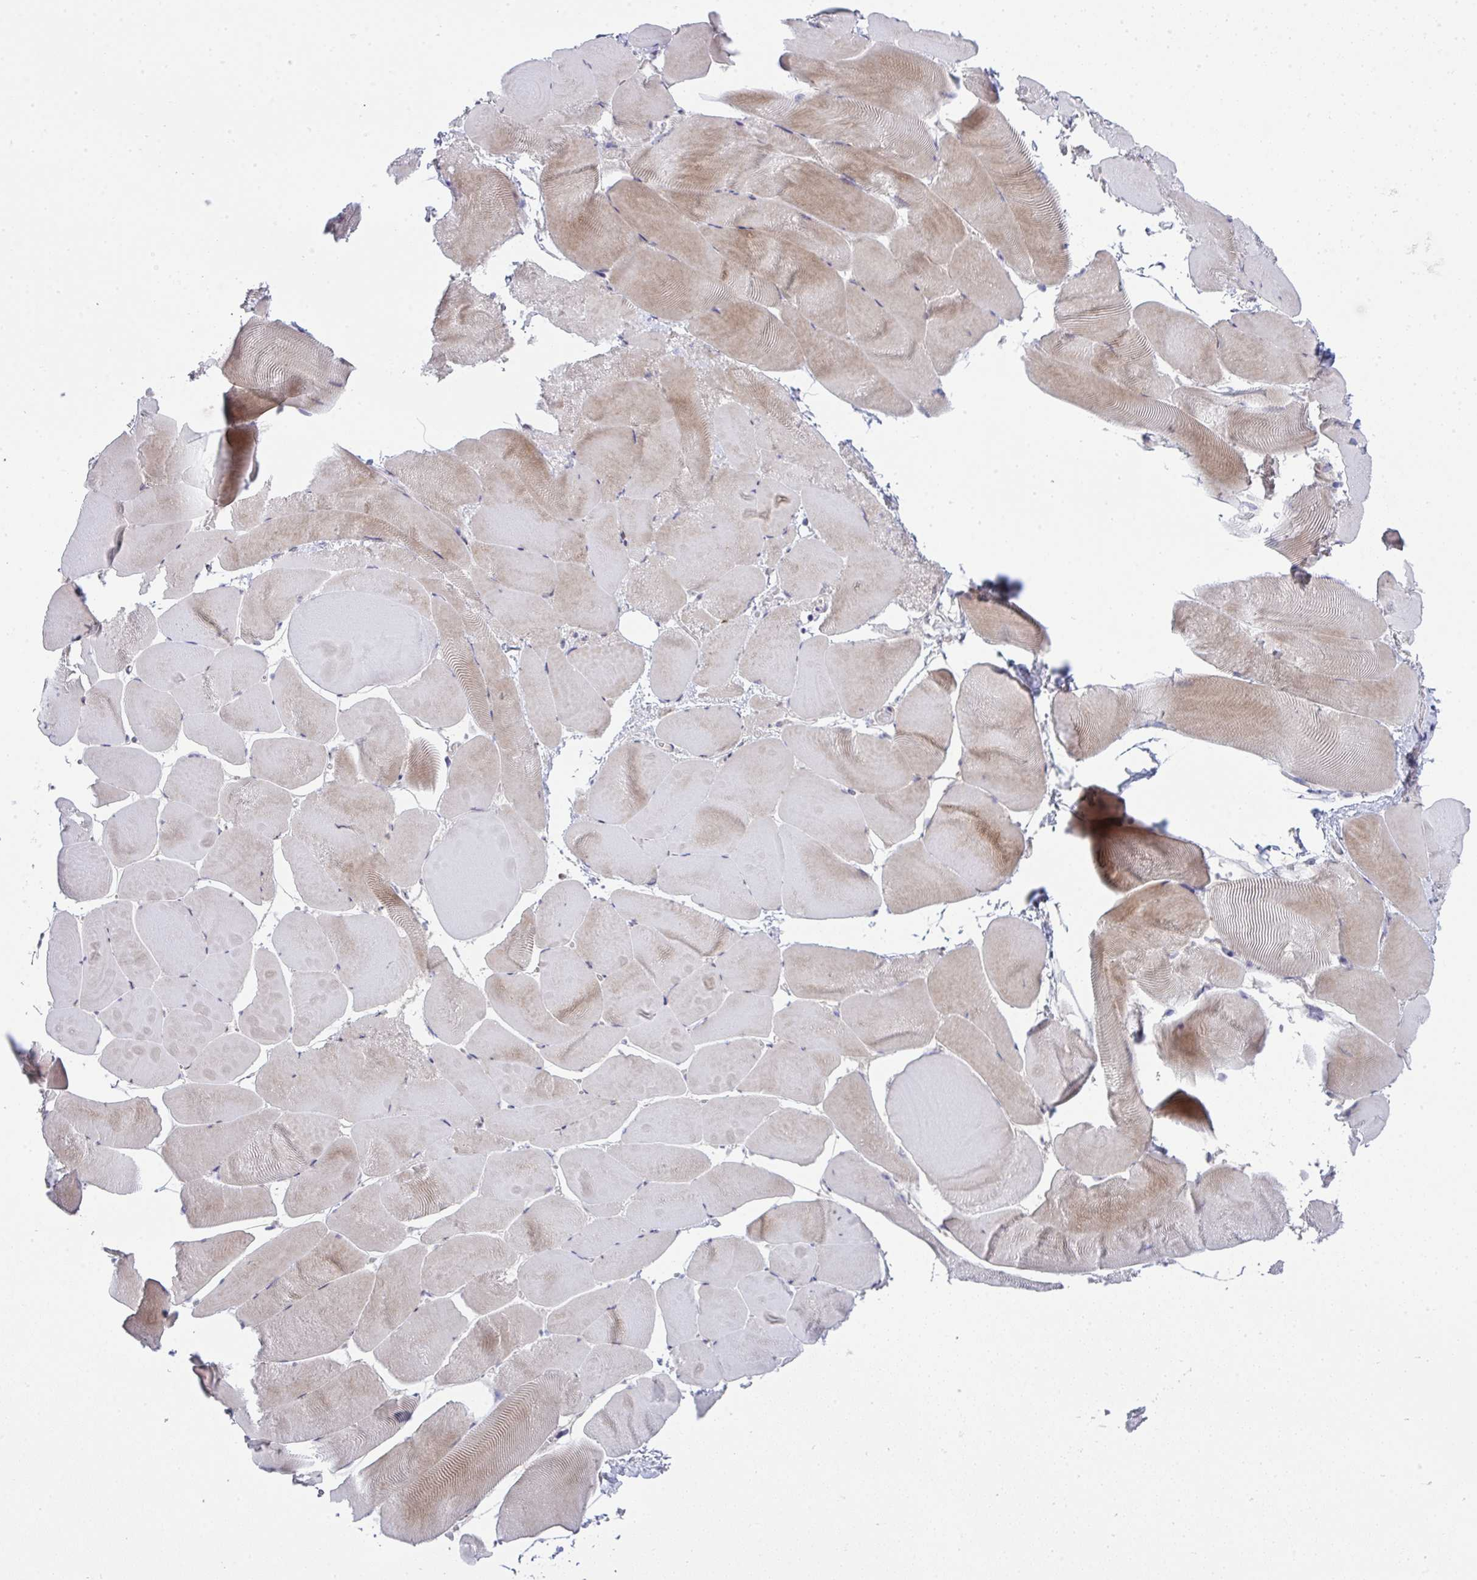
{"staining": {"intensity": "weak", "quantity": "25%-75%", "location": "cytoplasmic/membranous"}, "tissue": "skeletal muscle", "cell_type": "Myocytes", "image_type": "normal", "snomed": [{"axis": "morphology", "description": "Normal tissue, NOS"}, {"axis": "topography", "description": "Skeletal muscle"}], "caption": "Protein expression analysis of unremarkable skeletal muscle shows weak cytoplasmic/membranous expression in about 25%-75% of myocytes. The protein is stained brown, and the nuclei are stained in blue (DAB IHC with brightfield microscopy, high magnification).", "gene": "GALNT16", "patient": {"sex": "female", "age": 64}}